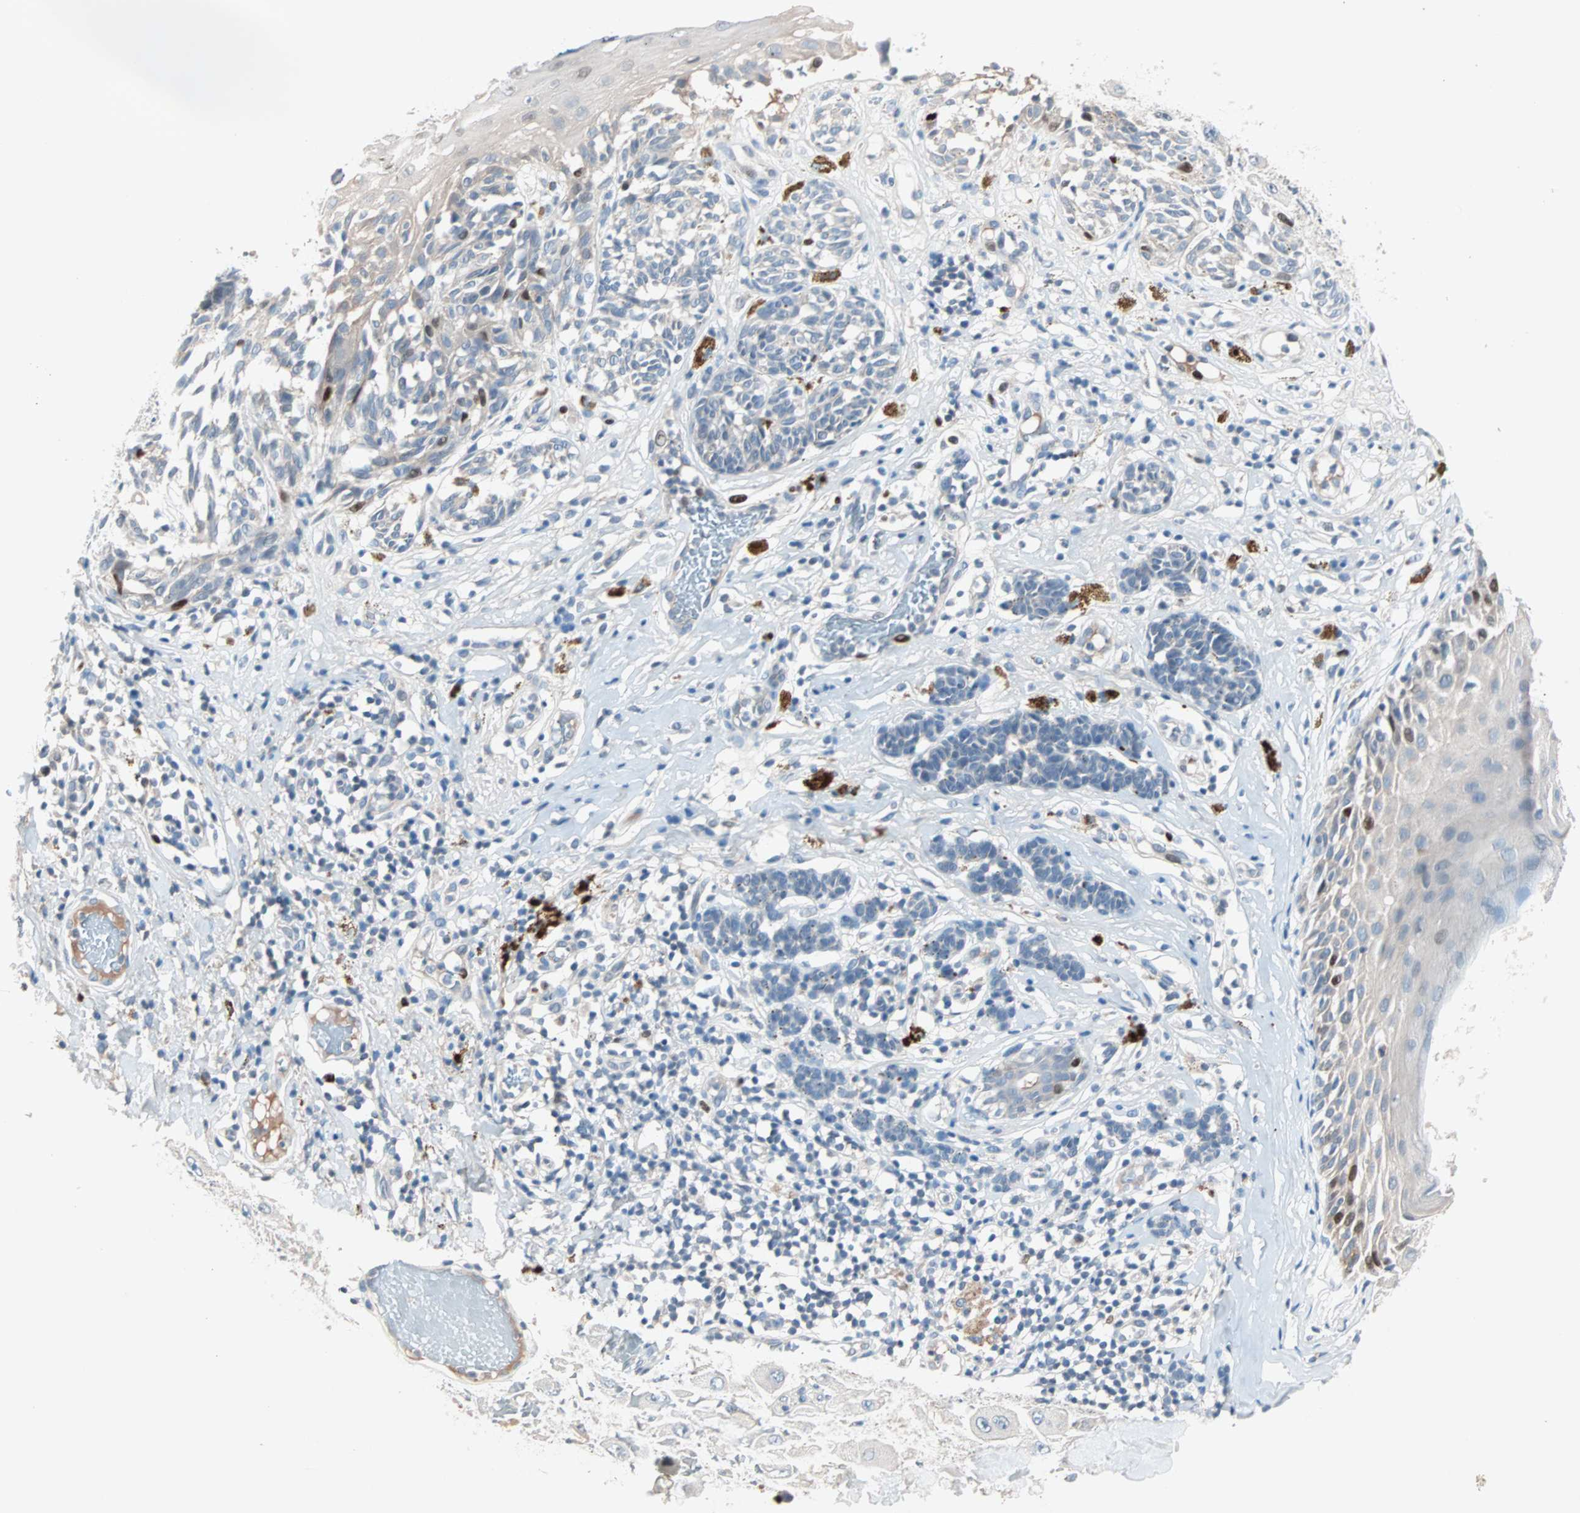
{"staining": {"intensity": "negative", "quantity": "none", "location": "none"}, "tissue": "melanoma", "cell_type": "Tumor cells", "image_type": "cancer", "snomed": [{"axis": "morphology", "description": "Malignant melanoma, NOS"}, {"axis": "topography", "description": "Skin"}], "caption": "A histopathology image of melanoma stained for a protein displays no brown staining in tumor cells.", "gene": "CCNE2", "patient": {"sex": "male", "age": 64}}